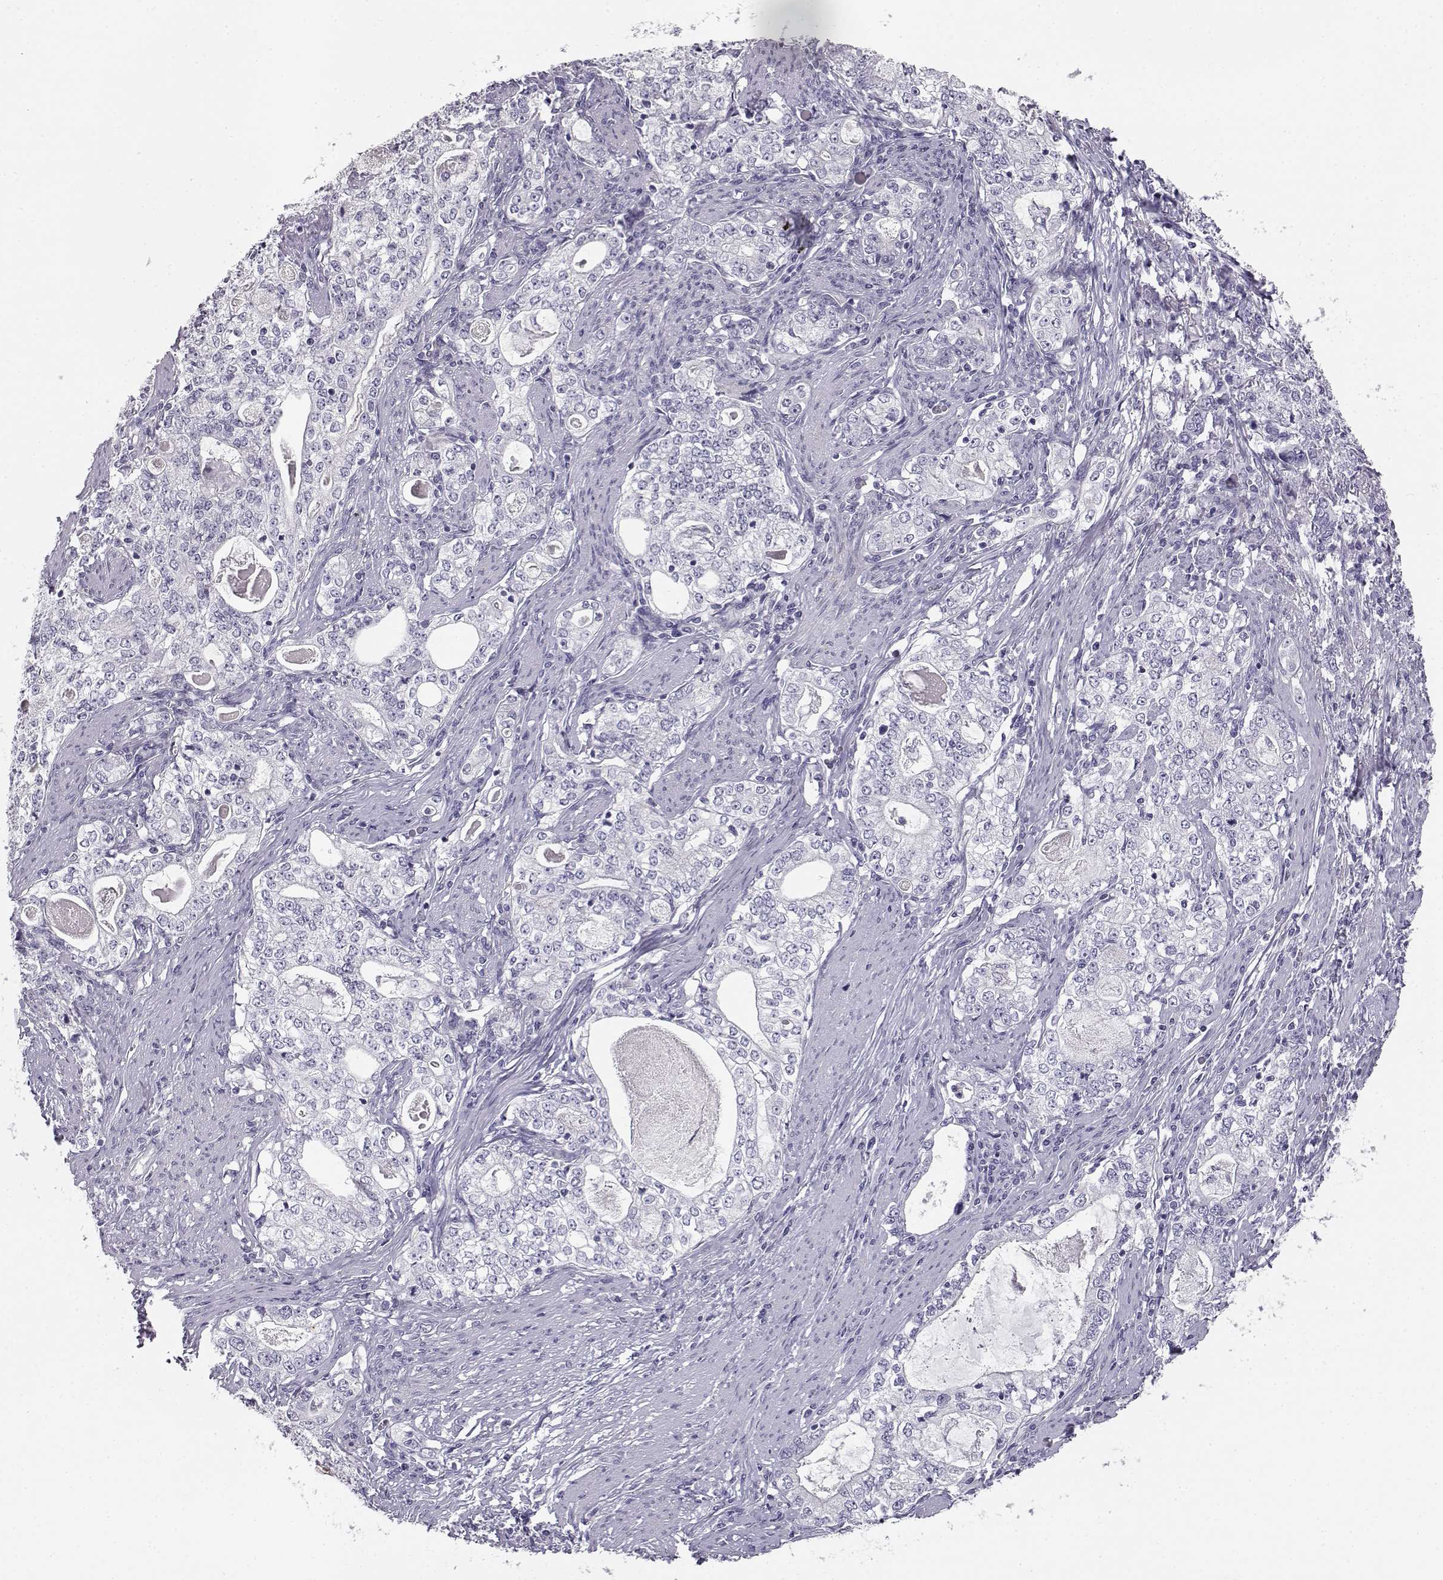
{"staining": {"intensity": "negative", "quantity": "none", "location": "none"}, "tissue": "stomach cancer", "cell_type": "Tumor cells", "image_type": "cancer", "snomed": [{"axis": "morphology", "description": "Adenocarcinoma, NOS"}, {"axis": "topography", "description": "Stomach, lower"}], "caption": "Immunohistochemistry photomicrograph of stomach adenocarcinoma stained for a protein (brown), which reveals no staining in tumor cells.", "gene": "MYCBPAP", "patient": {"sex": "female", "age": 72}}